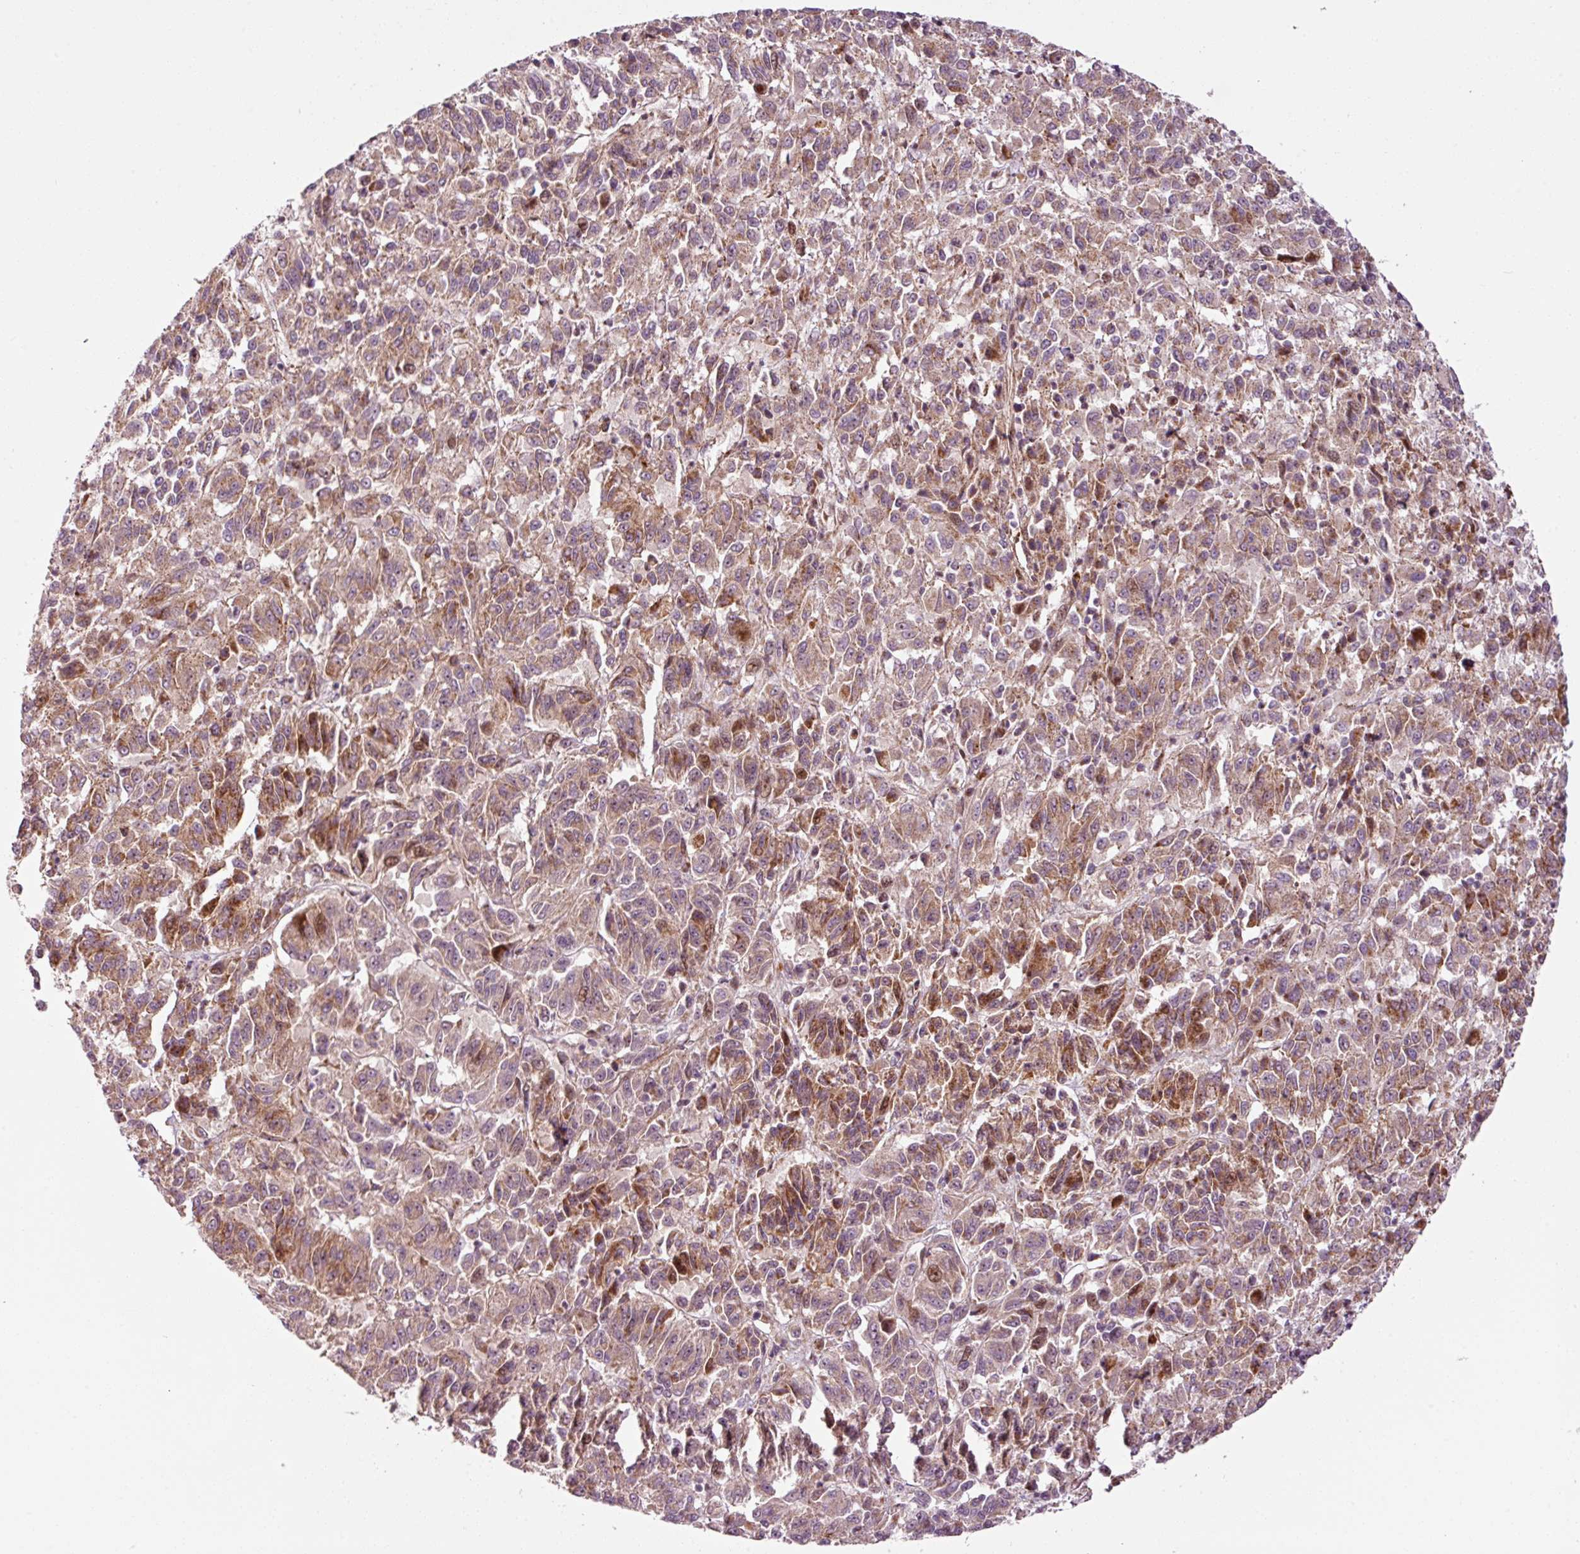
{"staining": {"intensity": "moderate", "quantity": "25%-75%", "location": "cytoplasmic/membranous"}, "tissue": "melanoma", "cell_type": "Tumor cells", "image_type": "cancer", "snomed": [{"axis": "morphology", "description": "Malignant melanoma, Metastatic site"}, {"axis": "topography", "description": "Lung"}], "caption": "The immunohistochemical stain shows moderate cytoplasmic/membranous positivity in tumor cells of malignant melanoma (metastatic site) tissue. The staining was performed using DAB, with brown indicating positive protein expression. Nuclei are stained blue with hematoxylin.", "gene": "ANKRD20A1", "patient": {"sex": "male", "age": 64}}